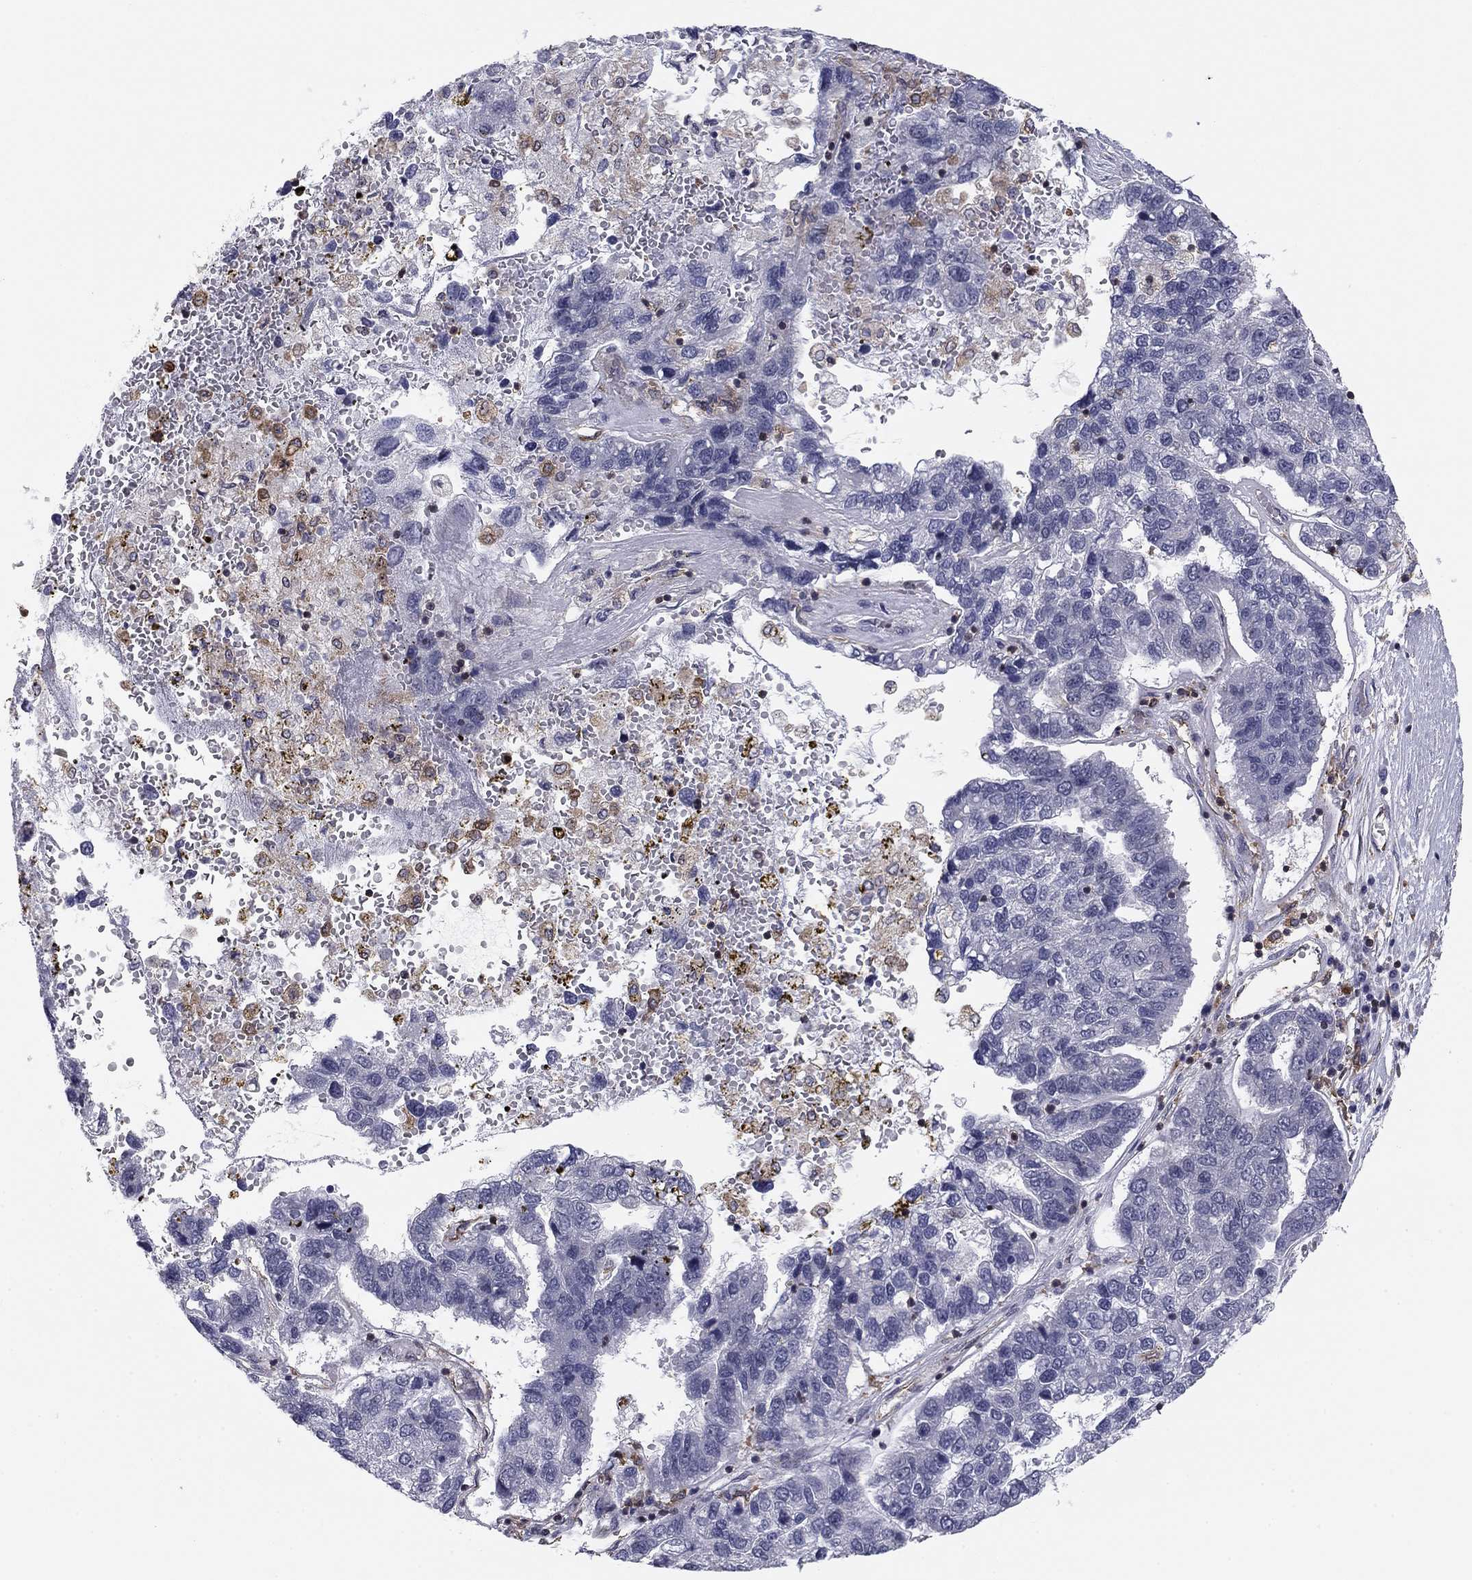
{"staining": {"intensity": "negative", "quantity": "none", "location": "none"}, "tissue": "pancreatic cancer", "cell_type": "Tumor cells", "image_type": "cancer", "snomed": [{"axis": "morphology", "description": "Adenocarcinoma, NOS"}, {"axis": "topography", "description": "Pancreas"}], "caption": "A high-resolution image shows immunohistochemistry staining of pancreatic adenocarcinoma, which reveals no significant staining in tumor cells.", "gene": "PLCB2", "patient": {"sex": "female", "age": 61}}